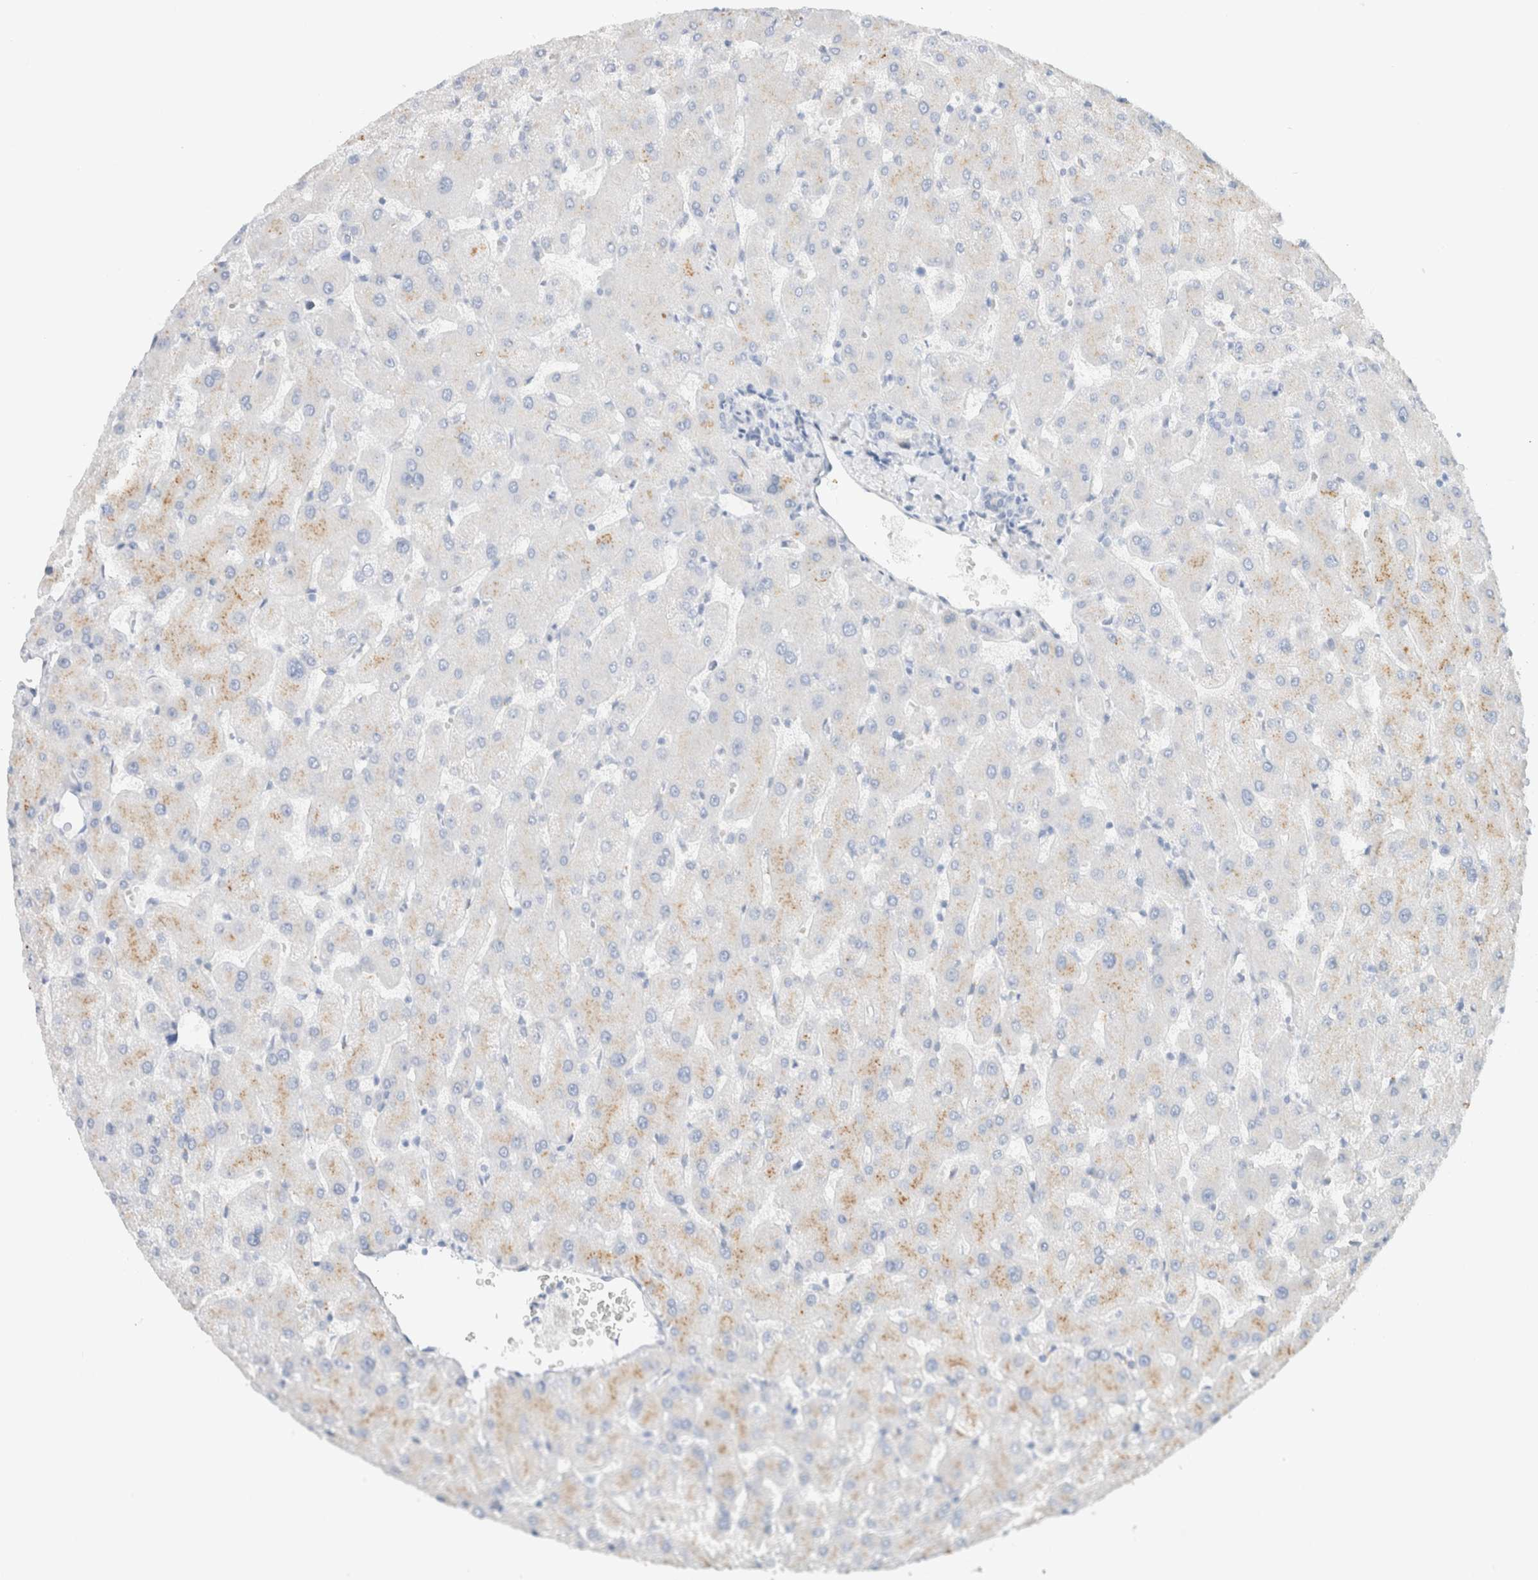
{"staining": {"intensity": "negative", "quantity": "none", "location": "none"}, "tissue": "liver", "cell_type": "Cholangiocytes", "image_type": "normal", "snomed": [{"axis": "morphology", "description": "Normal tissue, NOS"}, {"axis": "topography", "description": "Liver"}], "caption": "Micrograph shows no significant protein positivity in cholangiocytes of normal liver.", "gene": "CPQ", "patient": {"sex": "female", "age": 63}}